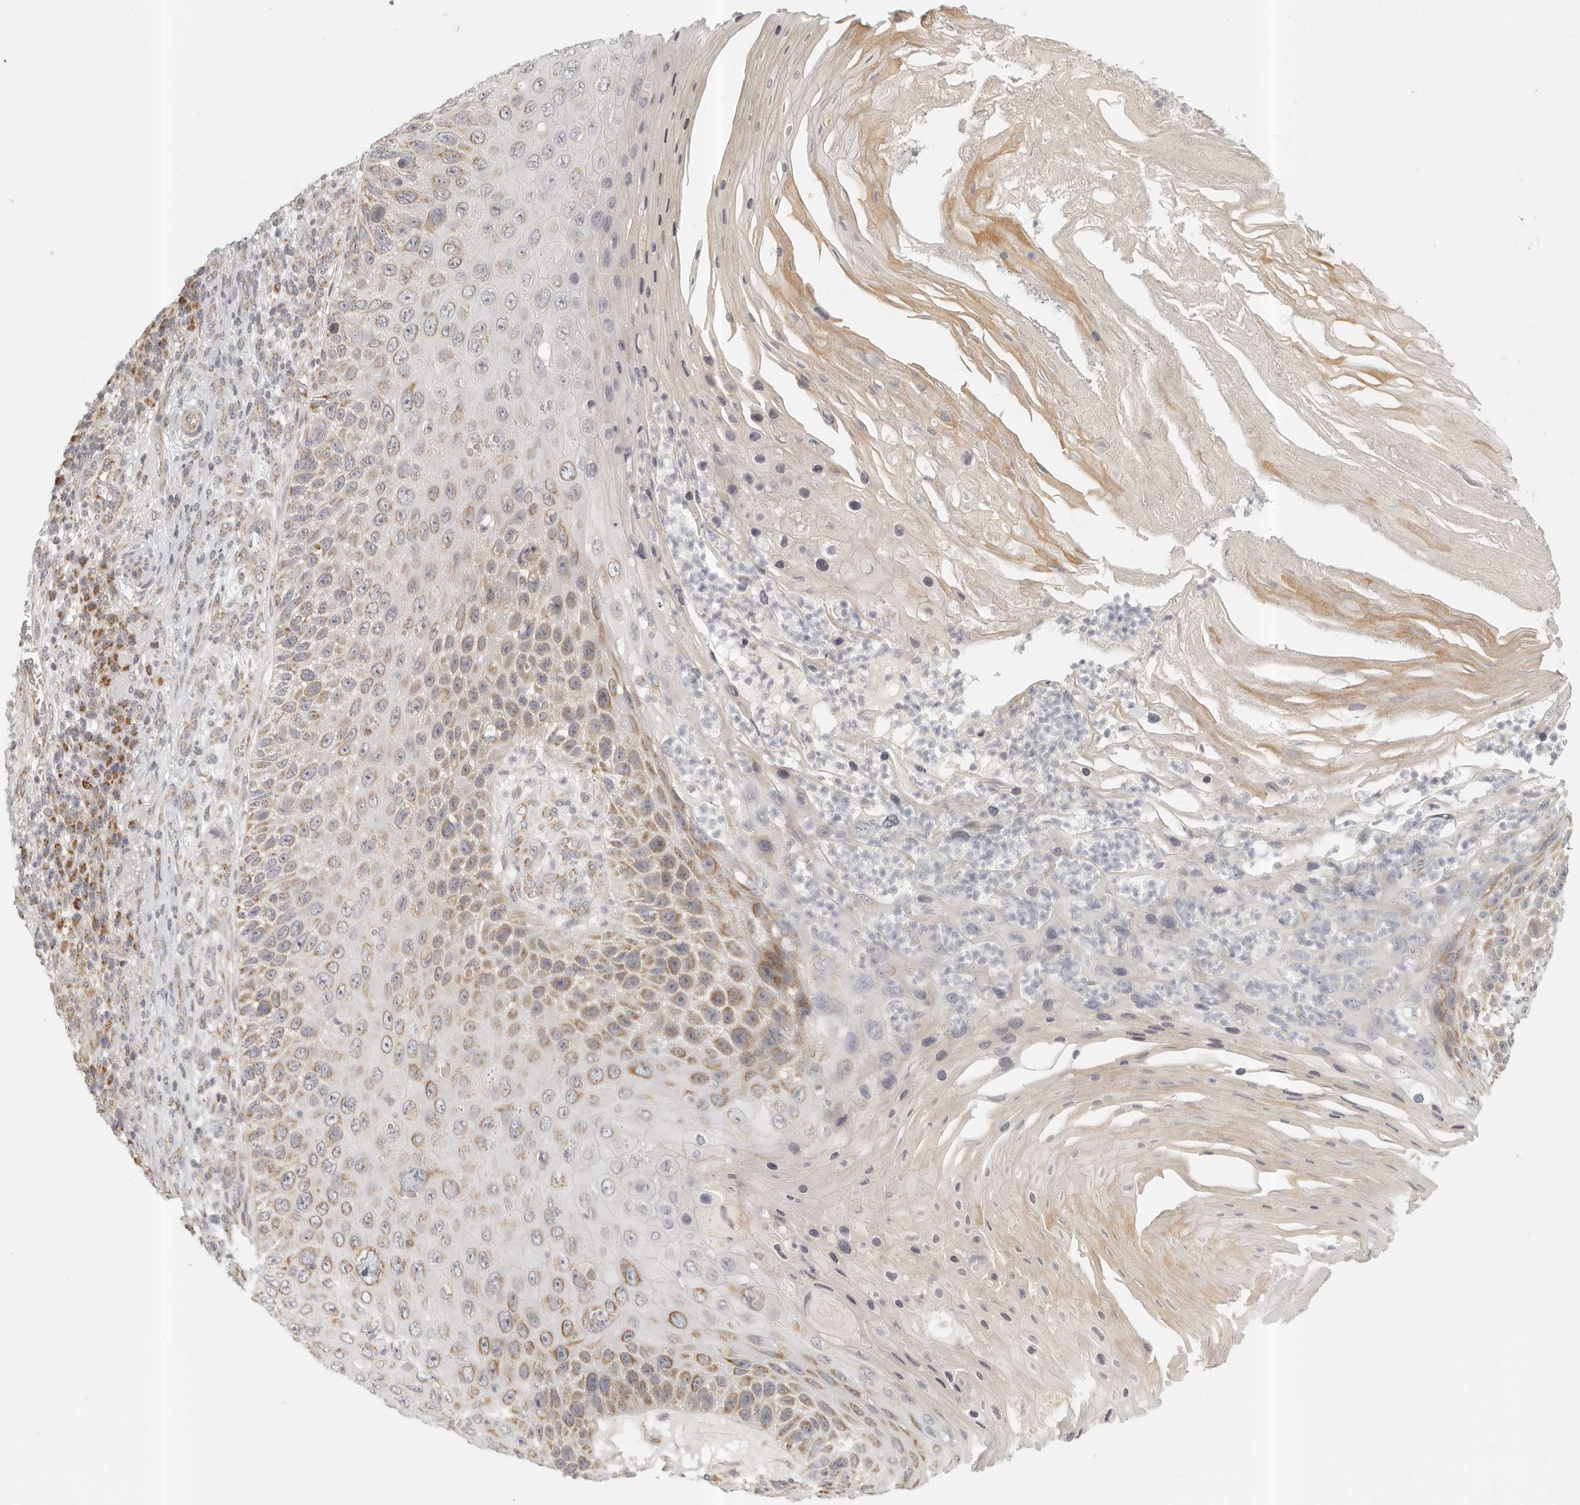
{"staining": {"intensity": "moderate", "quantity": "25%-75%", "location": "cytoplasmic/membranous"}, "tissue": "skin cancer", "cell_type": "Tumor cells", "image_type": "cancer", "snomed": [{"axis": "morphology", "description": "Squamous cell carcinoma, NOS"}, {"axis": "topography", "description": "Skin"}], "caption": "Human squamous cell carcinoma (skin) stained with a protein marker displays moderate staining in tumor cells.", "gene": "KDF1", "patient": {"sex": "female", "age": 88}}